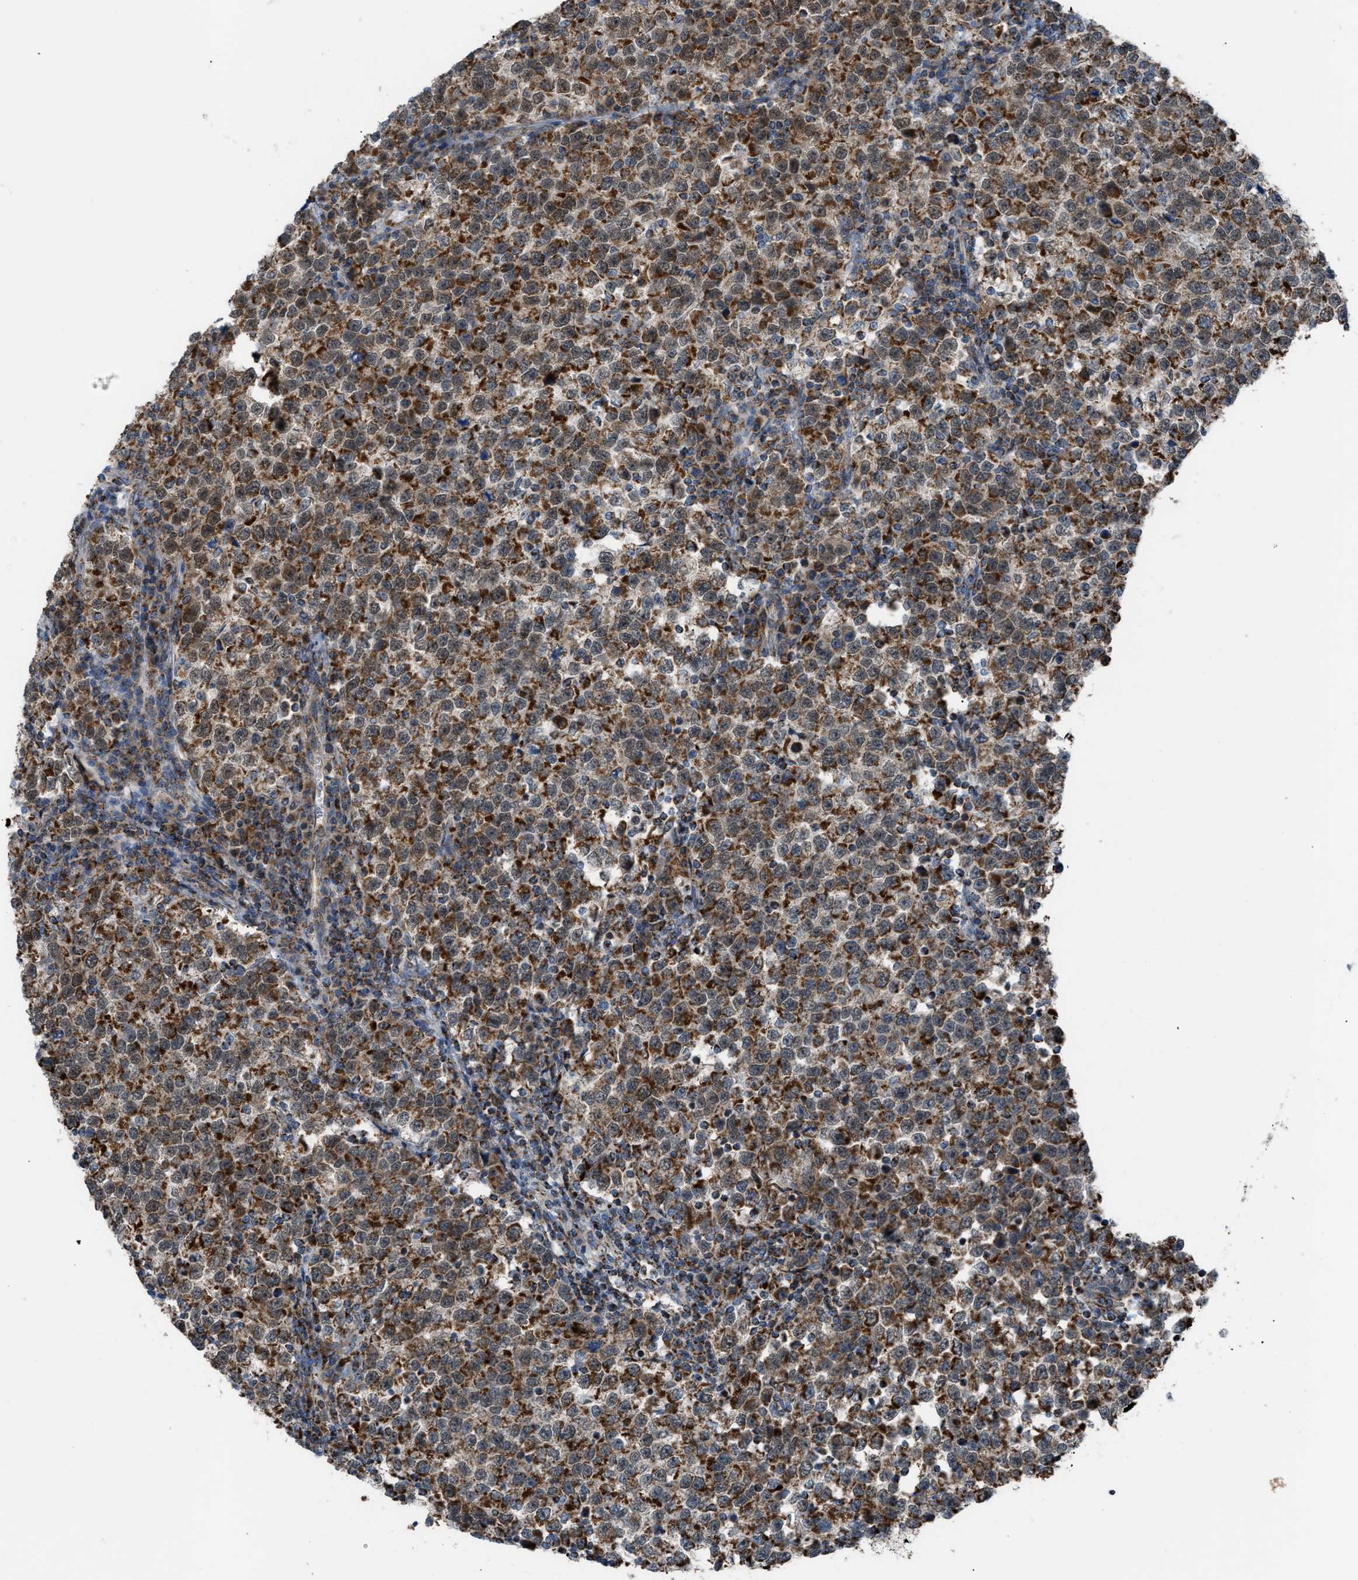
{"staining": {"intensity": "strong", "quantity": "25%-75%", "location": "cytoplasmic/membranous,nuclear"}, "tissue": "testis cancer", "cell_type": "Tumor cells", "image_type": "cancer", "snomed": [{"axis": "morphology", "description": "Normal tissue, NOS"}, {"axis": "morphology", "description": "Seminoma, NOS"}, {"axis": "topography", "description": "Testis"}], "caption": "Immunohistochemistry (IHC) micrograph of neoplastic tissue: seminoma (testis) stained using IHC exhibits high levels of strong protein expression localized specifically in the cytoplasmic/membranous and nuclear of tumor cells, appearing as a cytoplasmic/membranous and nuclear brown color.", "gene": "SRM", "patient": {"sex": "male", "age": 43}}